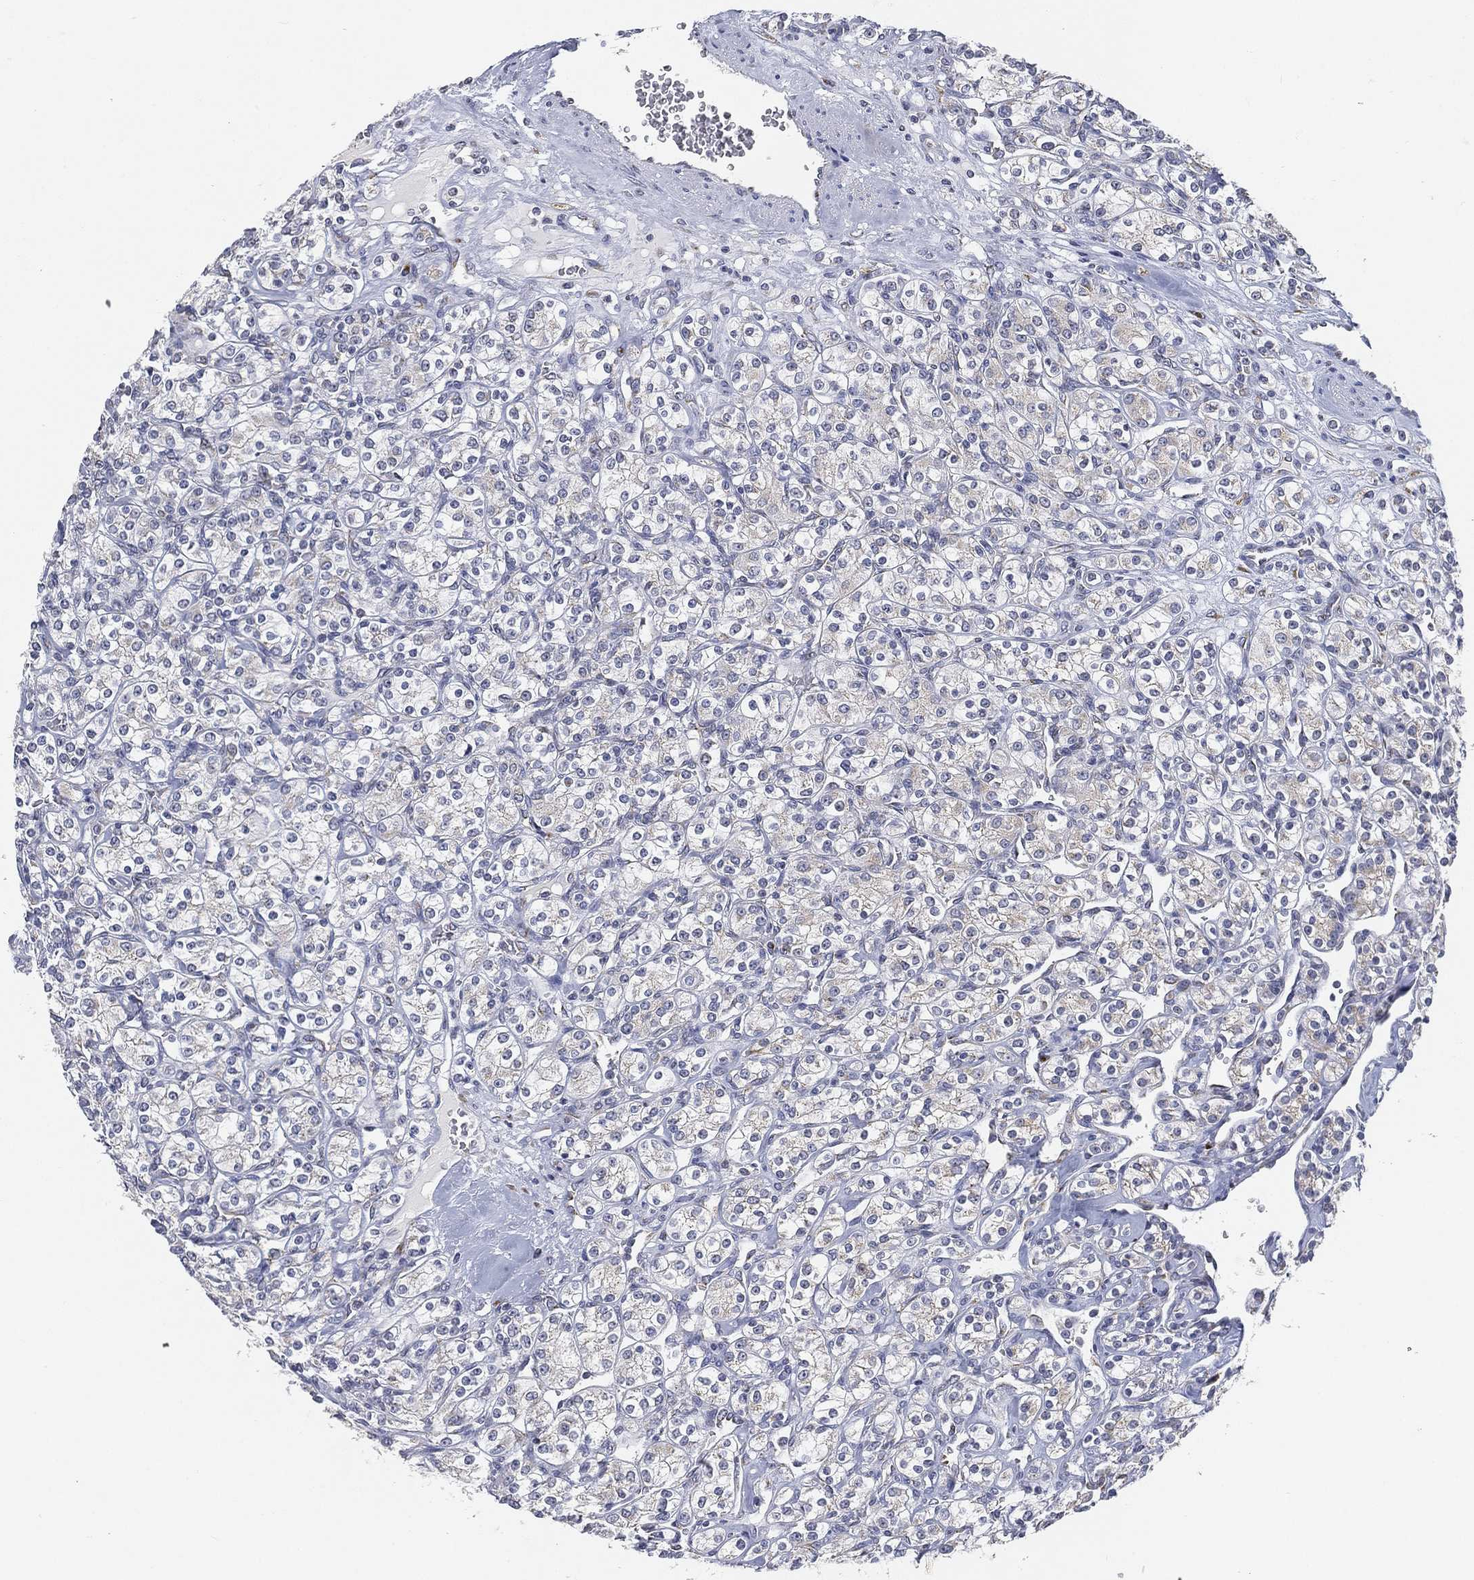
{"staining": {"intensity": "negative", "quantity": "none", "location": "none"}, "tissue": "renal cancer", "cell_type": "Tumor cells", "image_type": "cancer", "snomed": [{"axis": "morphology", "description": "Adenocarcinoma, NOS"}, {"axis": "topography", "description": "Kidney"}], "caption": "Human adenocarcinoma (renal) stained for a protein using immunohistochemistry exhibits no expression in tumor cells.", "gene": "TICAM1", "patient": {"sex": "male", "age": 77}}